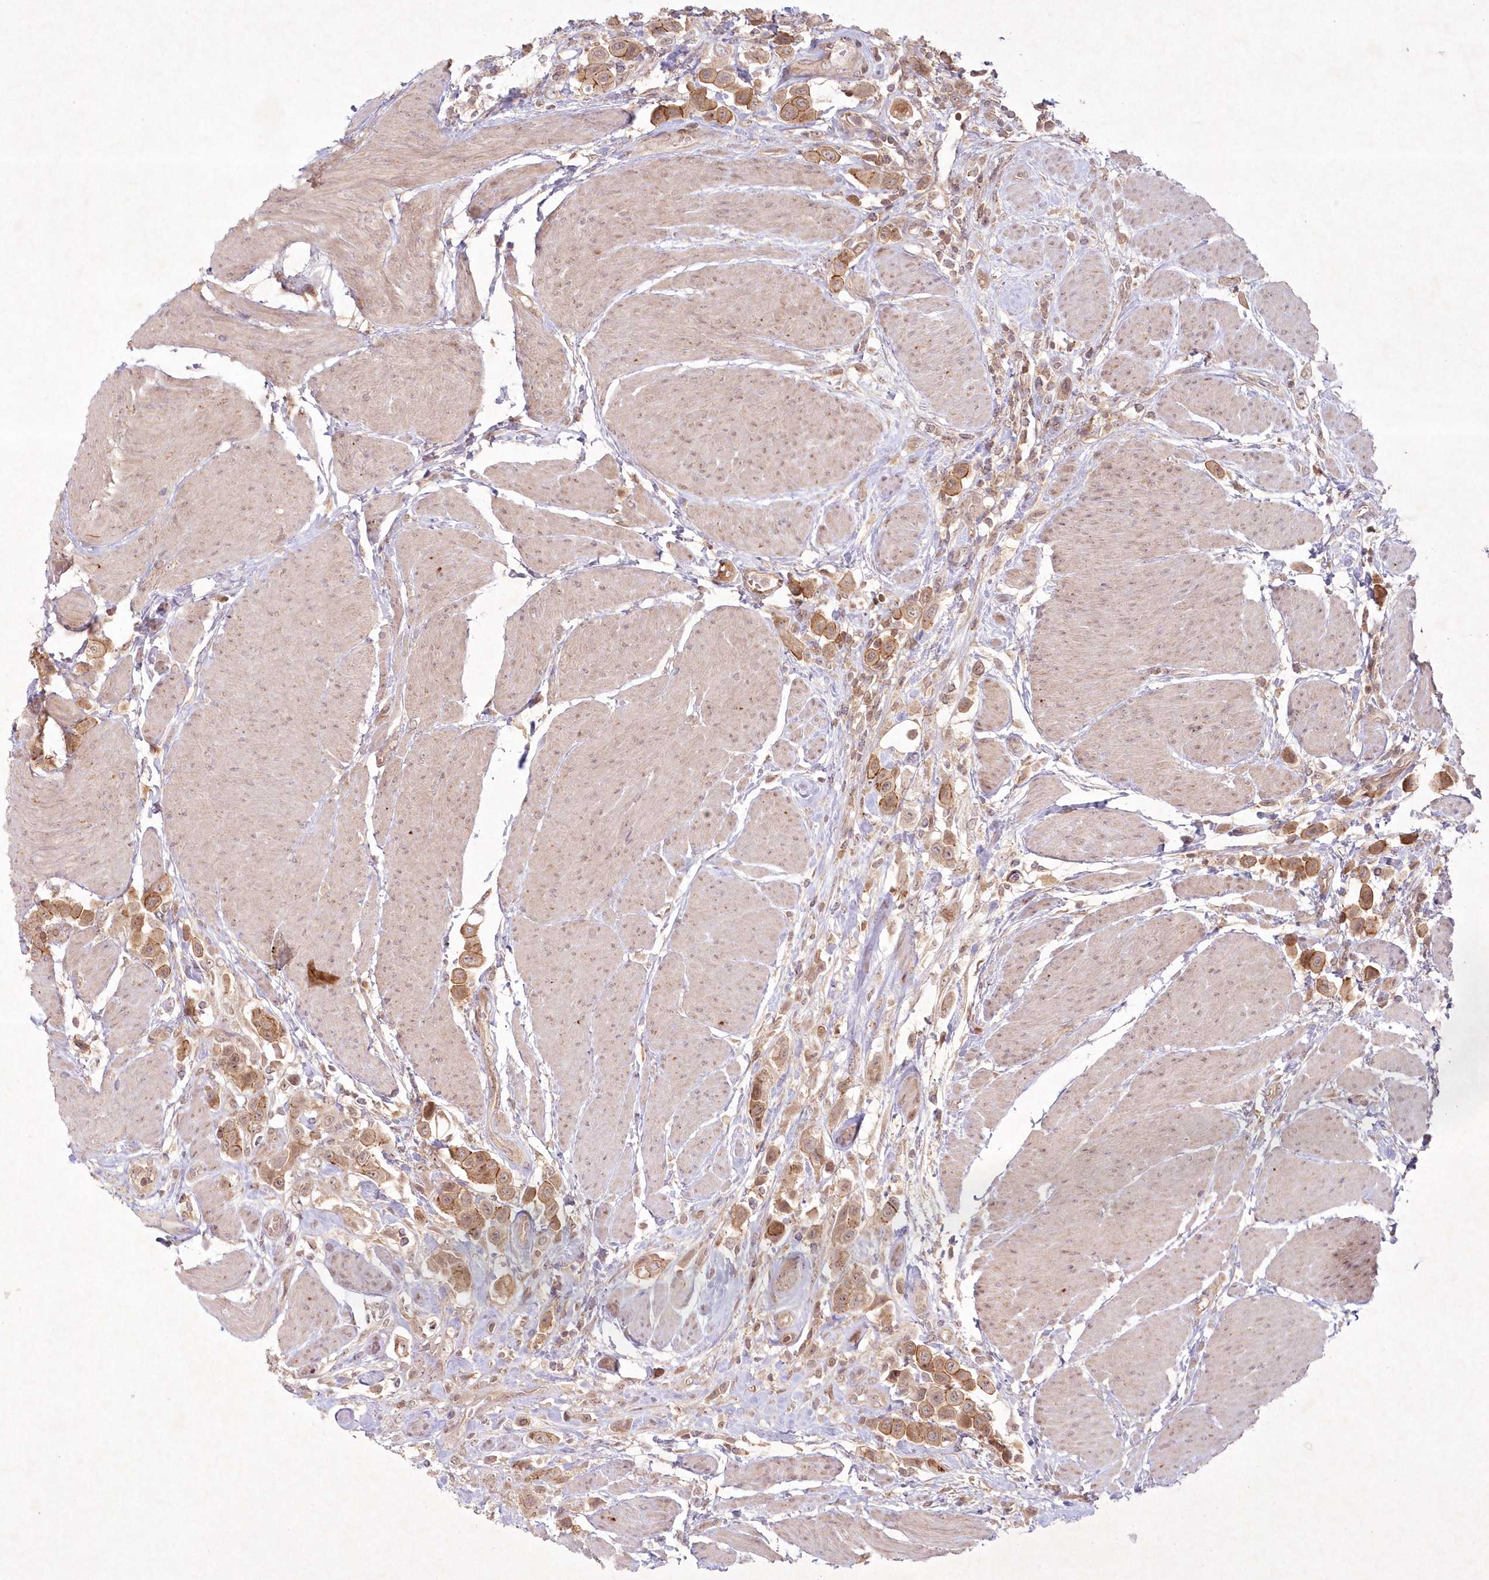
{"staining": {"intensity": "moderate", "quantity": ">75%", "location": "cytoplasmic/membranous,nuclear"}, "tissue": "urothelial cancer", "cell_type": "Tumor cells", "image_type": "cancer", "snomed": [{"axis": "morphology", "description": "Urothelial carcinoma, High grade"}, {"axis": "topography", "description": "Urinary bladder"}], "caption": "Immunohistochemical staining of human urothelial cancer displays medium levels of moderate cytoplasmic/membranous and nuclear staining in about >75% of tumor cells. (Stains: DAB in brown, nuclei in blue, Microscopy: brightfield microscopy at high magnification).", "gene": "TOGARAM2", "patient": {"sex": "male", "age": 50}}